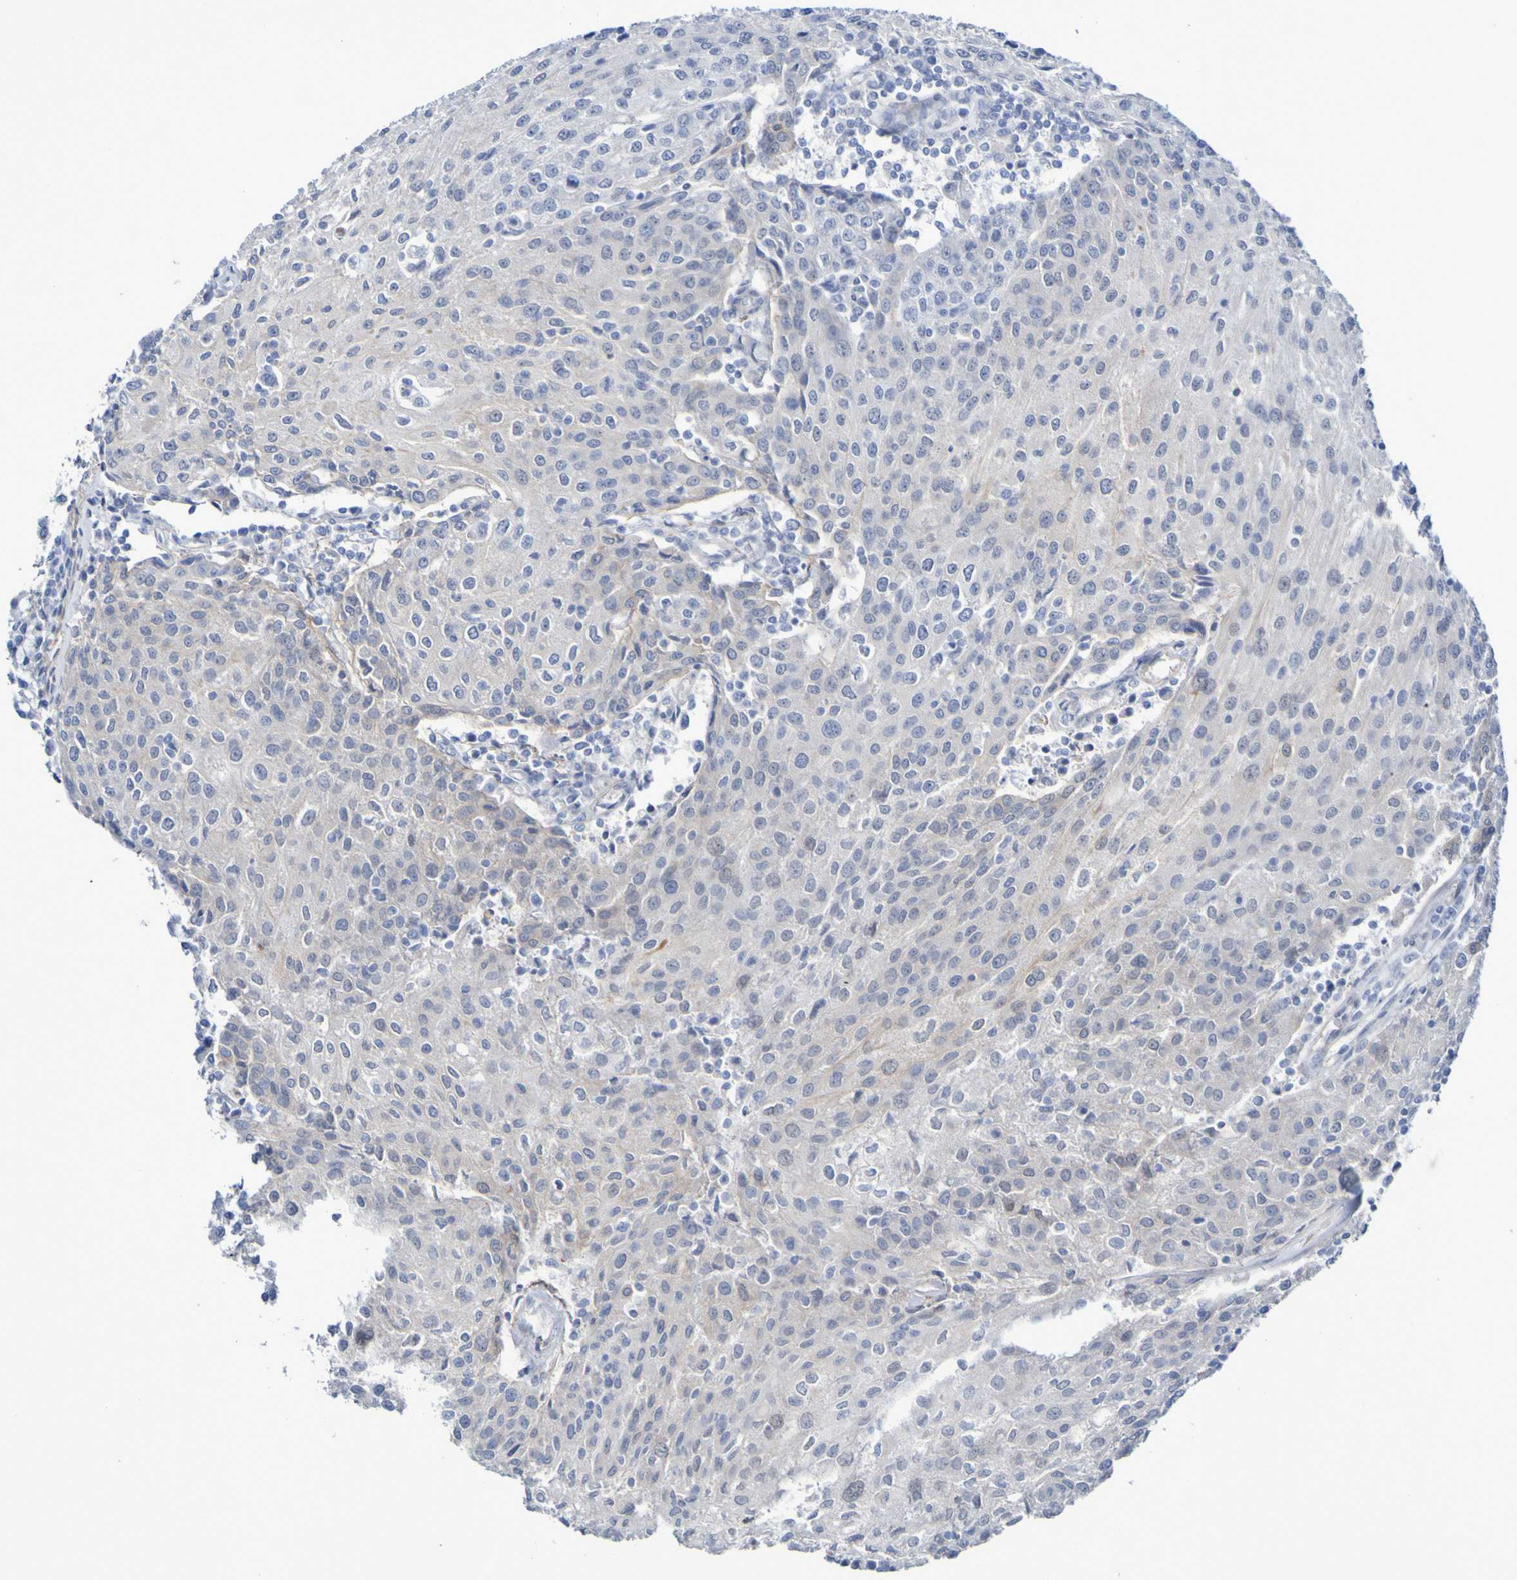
{"staining": {"intensity": "negative", "quantity": "none", "location": "none"}, "tissue": "urothelial cancer", "cell_type": "Tumor cells", "image_type": "cancer", "snomed": [{"axis": "morphology", "description": "Urothelial carcinoma, High grade"}, {"axis": "topography", "description": "Urinary bladder"}], "caption": "A histopathology image of human urothelial cancer is negative for staining in tumor cells. (DAB immunohistochemistry (IHC) visualized using brightfield microscopy, high magnification).", "gene": "LPP", "patient": {"sex": "female", "age": 85}}